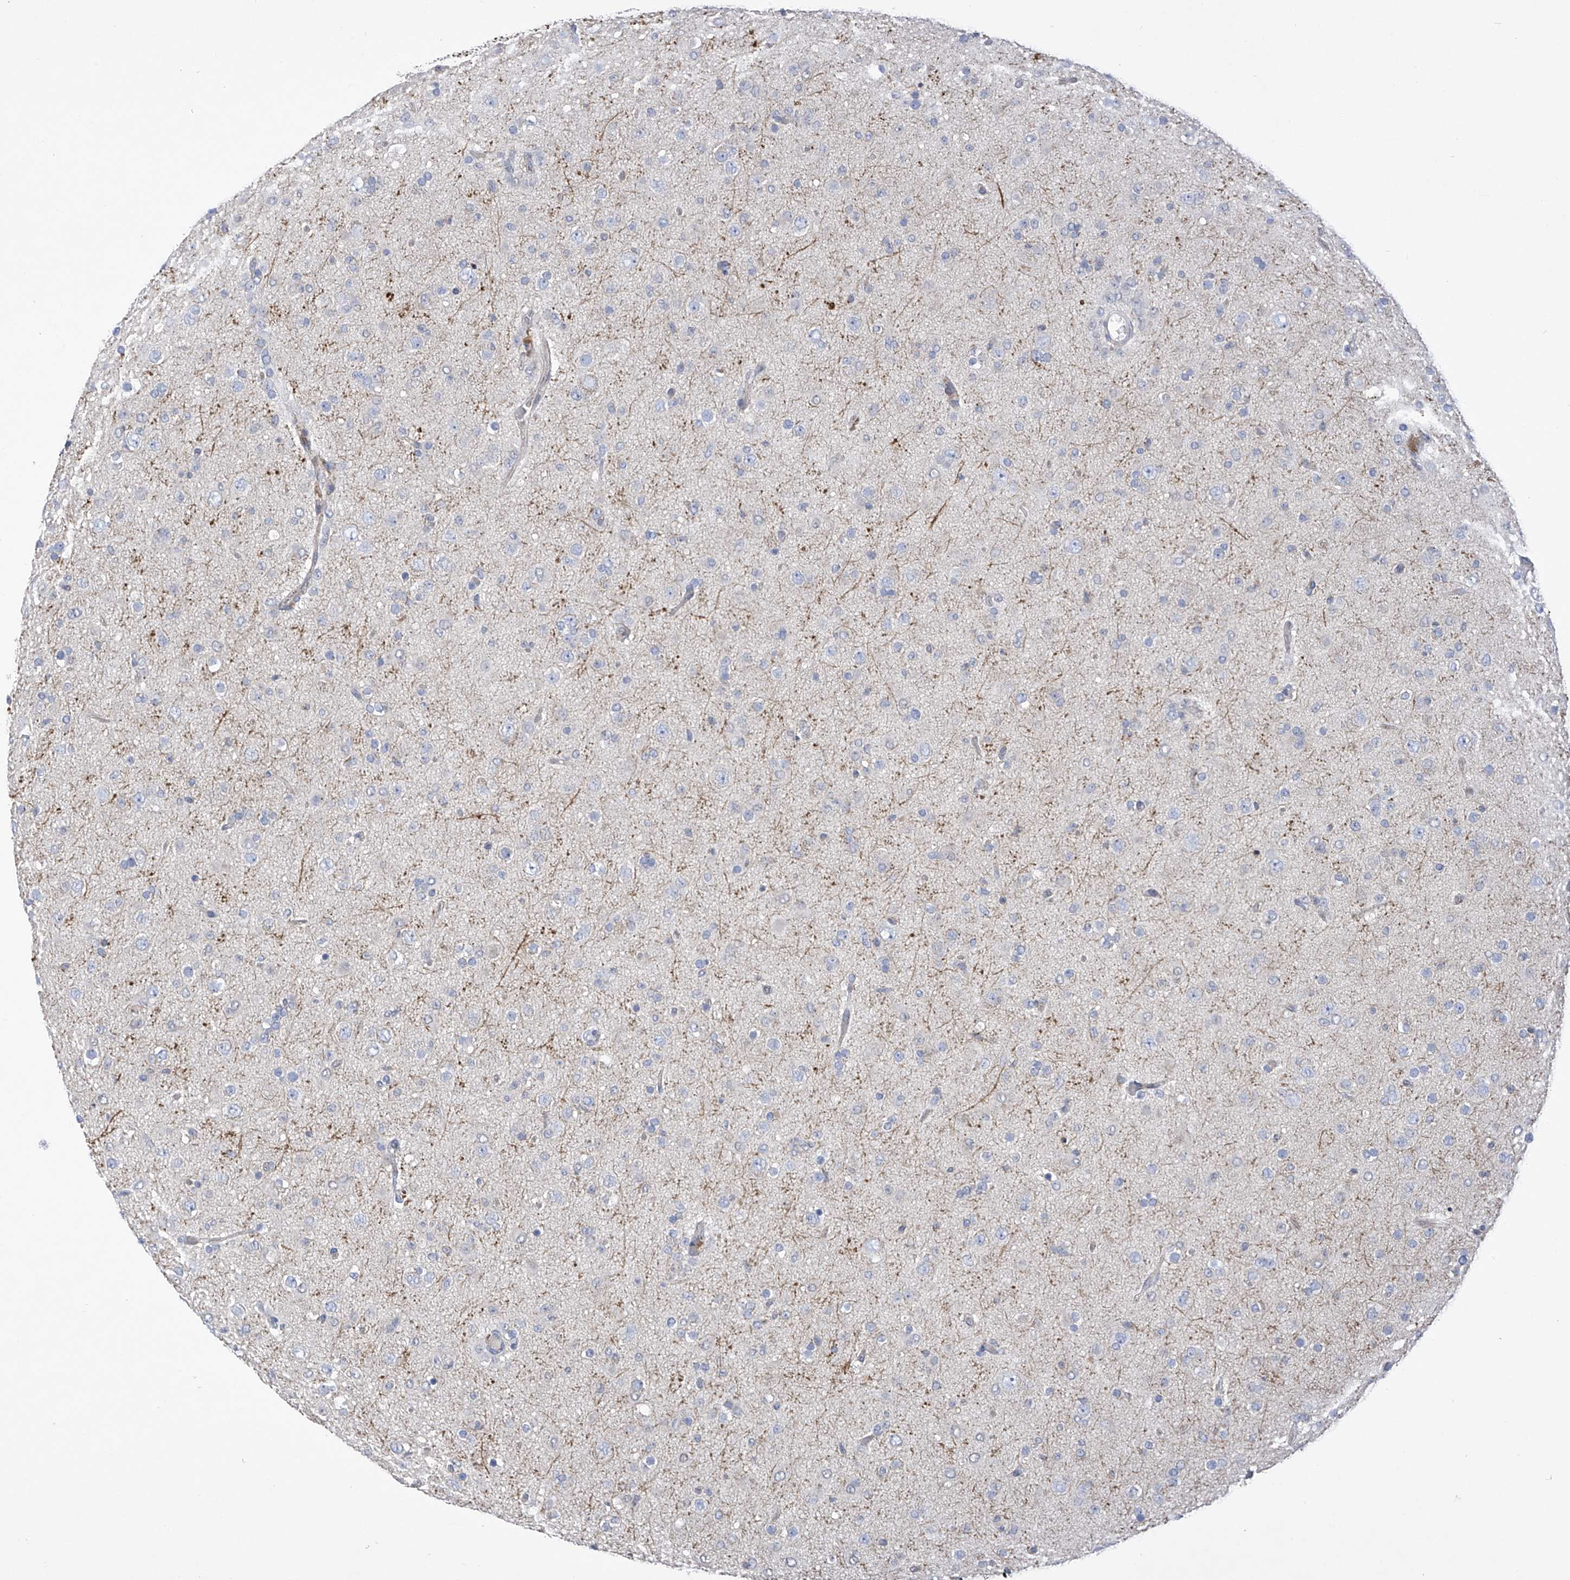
{"staining": {"intensity": "negative", "quantity": "none", "location": "none"}, "tissue": "glioma", "cell_type": "Tumor cells", "image_type": "cancer", "snomed": [{"axis": "morphology", "description": "Glioma, malignant, Low grade"}, {"axis": "topography", "description": "Brain"}], "caption": "Tumor cells are negative for protein expression in human glioma.", "gene": "SLCO4A1", "patient": {"sex": "male", "age": 65}}